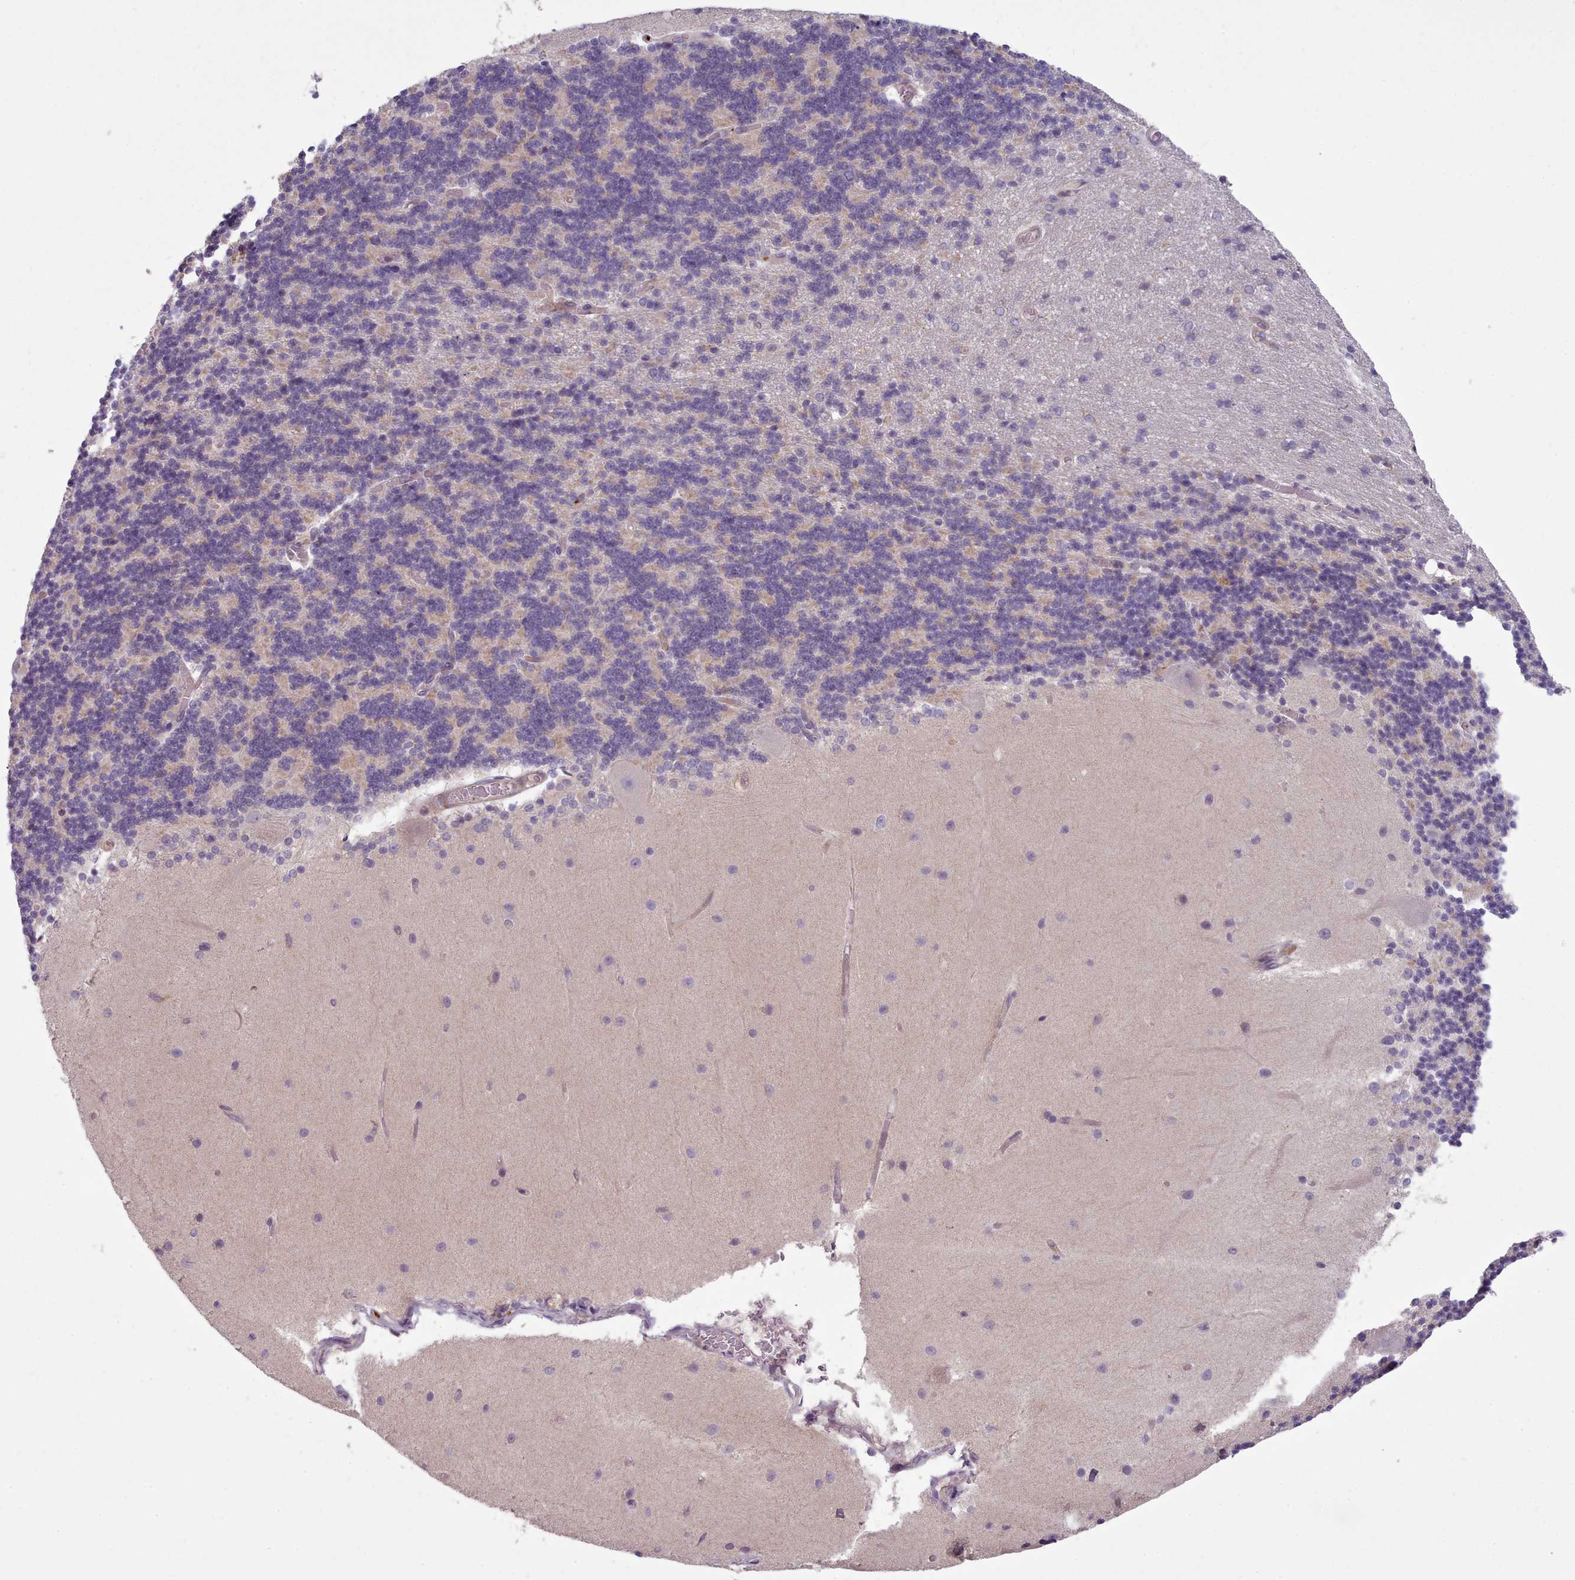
{"staining": {"intensity": "negative", "quantity": "none", "location": "none"}, "tissue": "cerebellum", "cell_type": "Cells in granular layer", "image_type": "normal", "snomed": [{"axis": "morphology", "description": "Normal tissue, NOS"}, {"axis": "topography", "description": "Cerebellum"}], "caption": "This is a photomicrograph of immunohistochemistry (IHC) staining of normal cerebellum, which shows no positivity in cells in granular layer.", "gene": "CD300LF", "patient": {"sex": "female", "age": 54}}